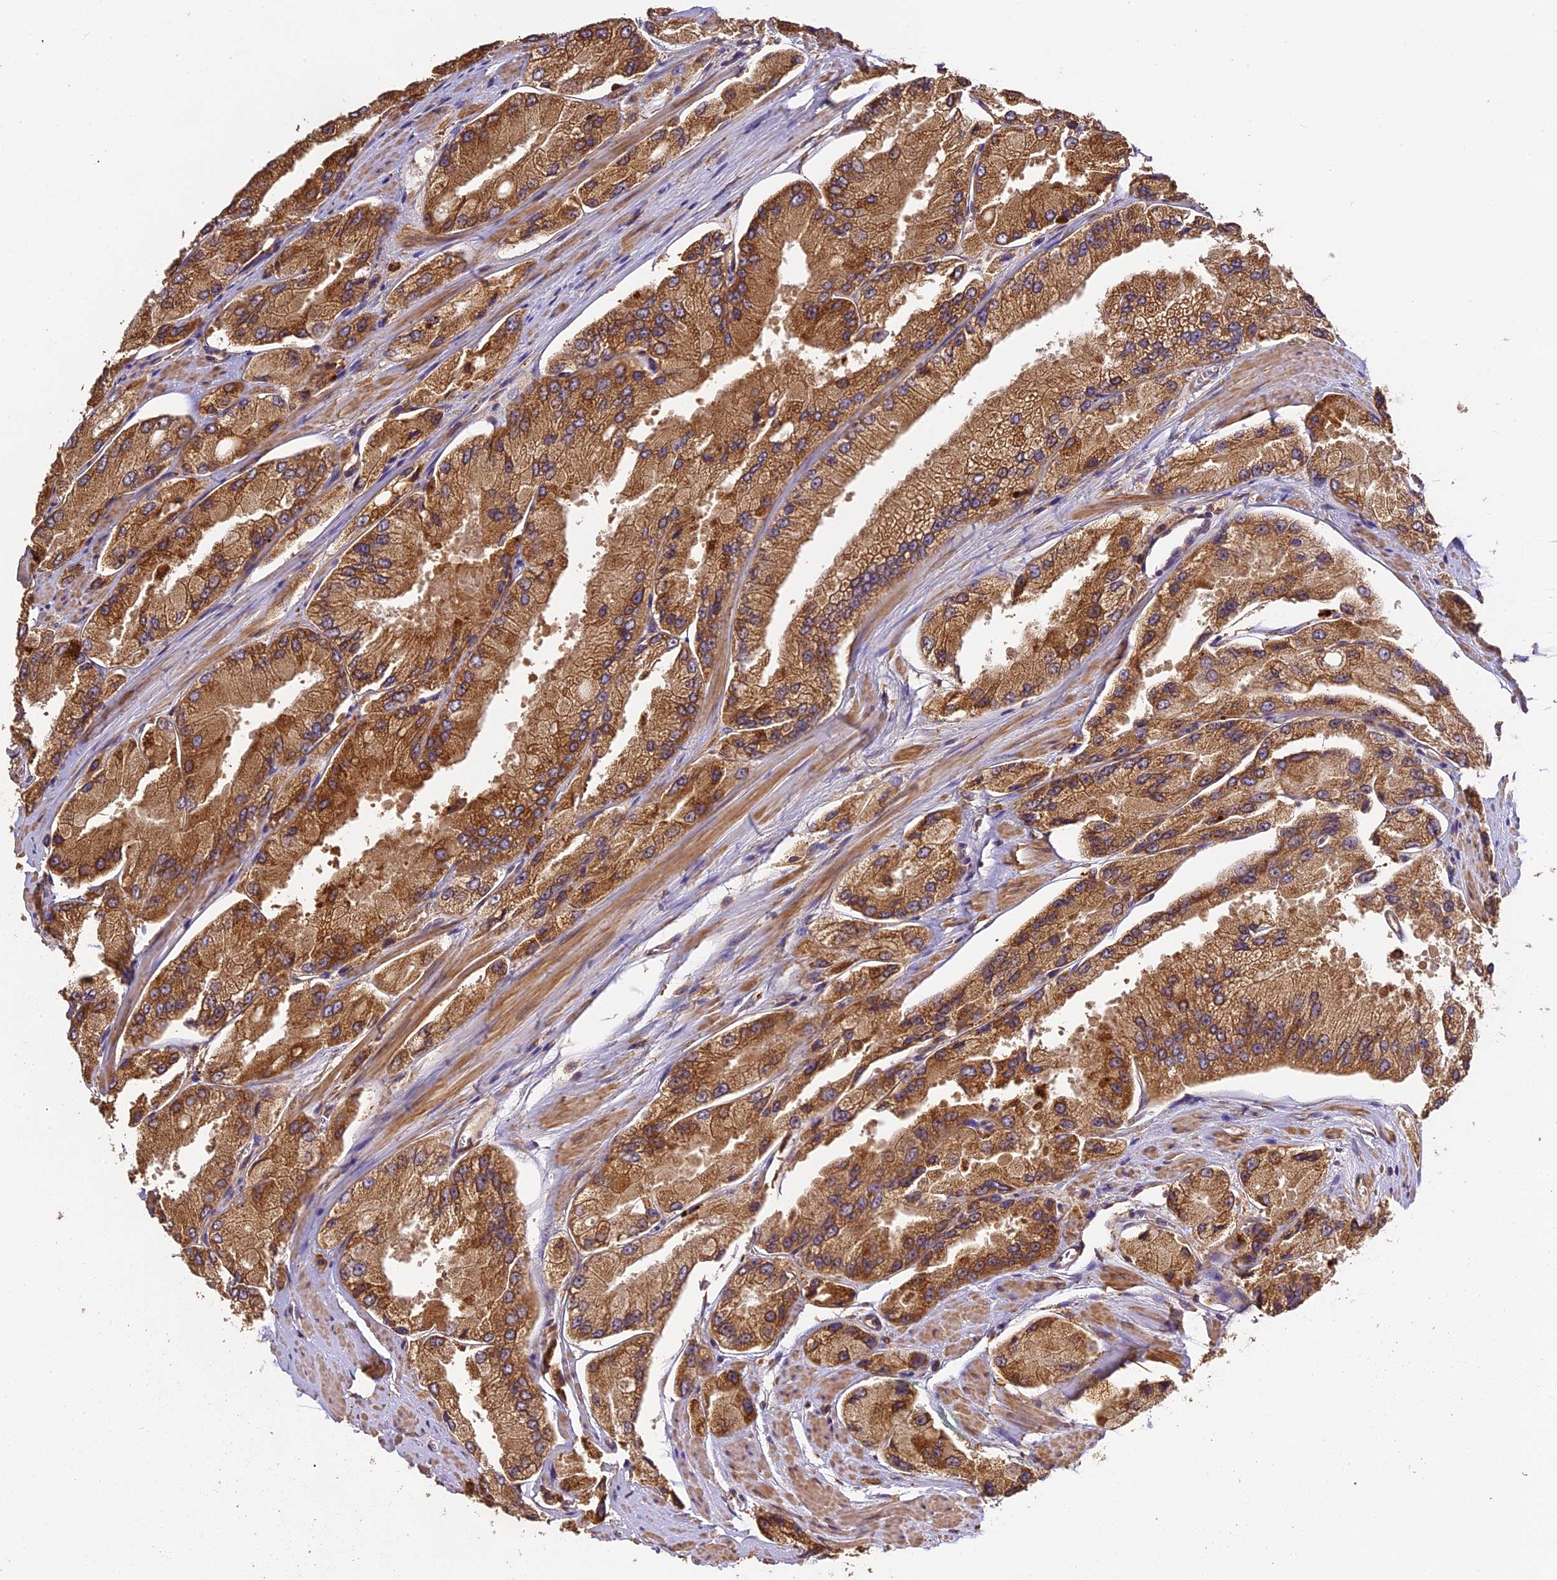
{"staining": {"intensity": "moderate", "quantity": ">75%", "location": "cytoplasmic/membranous"}, "tissue": "prostate cancer", "cell_type": "Tumor cells", "image_type": "cancer", "snomed": [{"axis": "morphology", "description": "Adenocarcinoma, High grade"}, {"axis": "topography", "description": "Prostate"}], "caption": "Prostate high-grade adenocarcinoma tissue reveals moderate cytoplasmic/membranous expression in approximately >75% of tumor cells", "gene": "BRAP", "patient": {"sex": "male", "age": 58}}